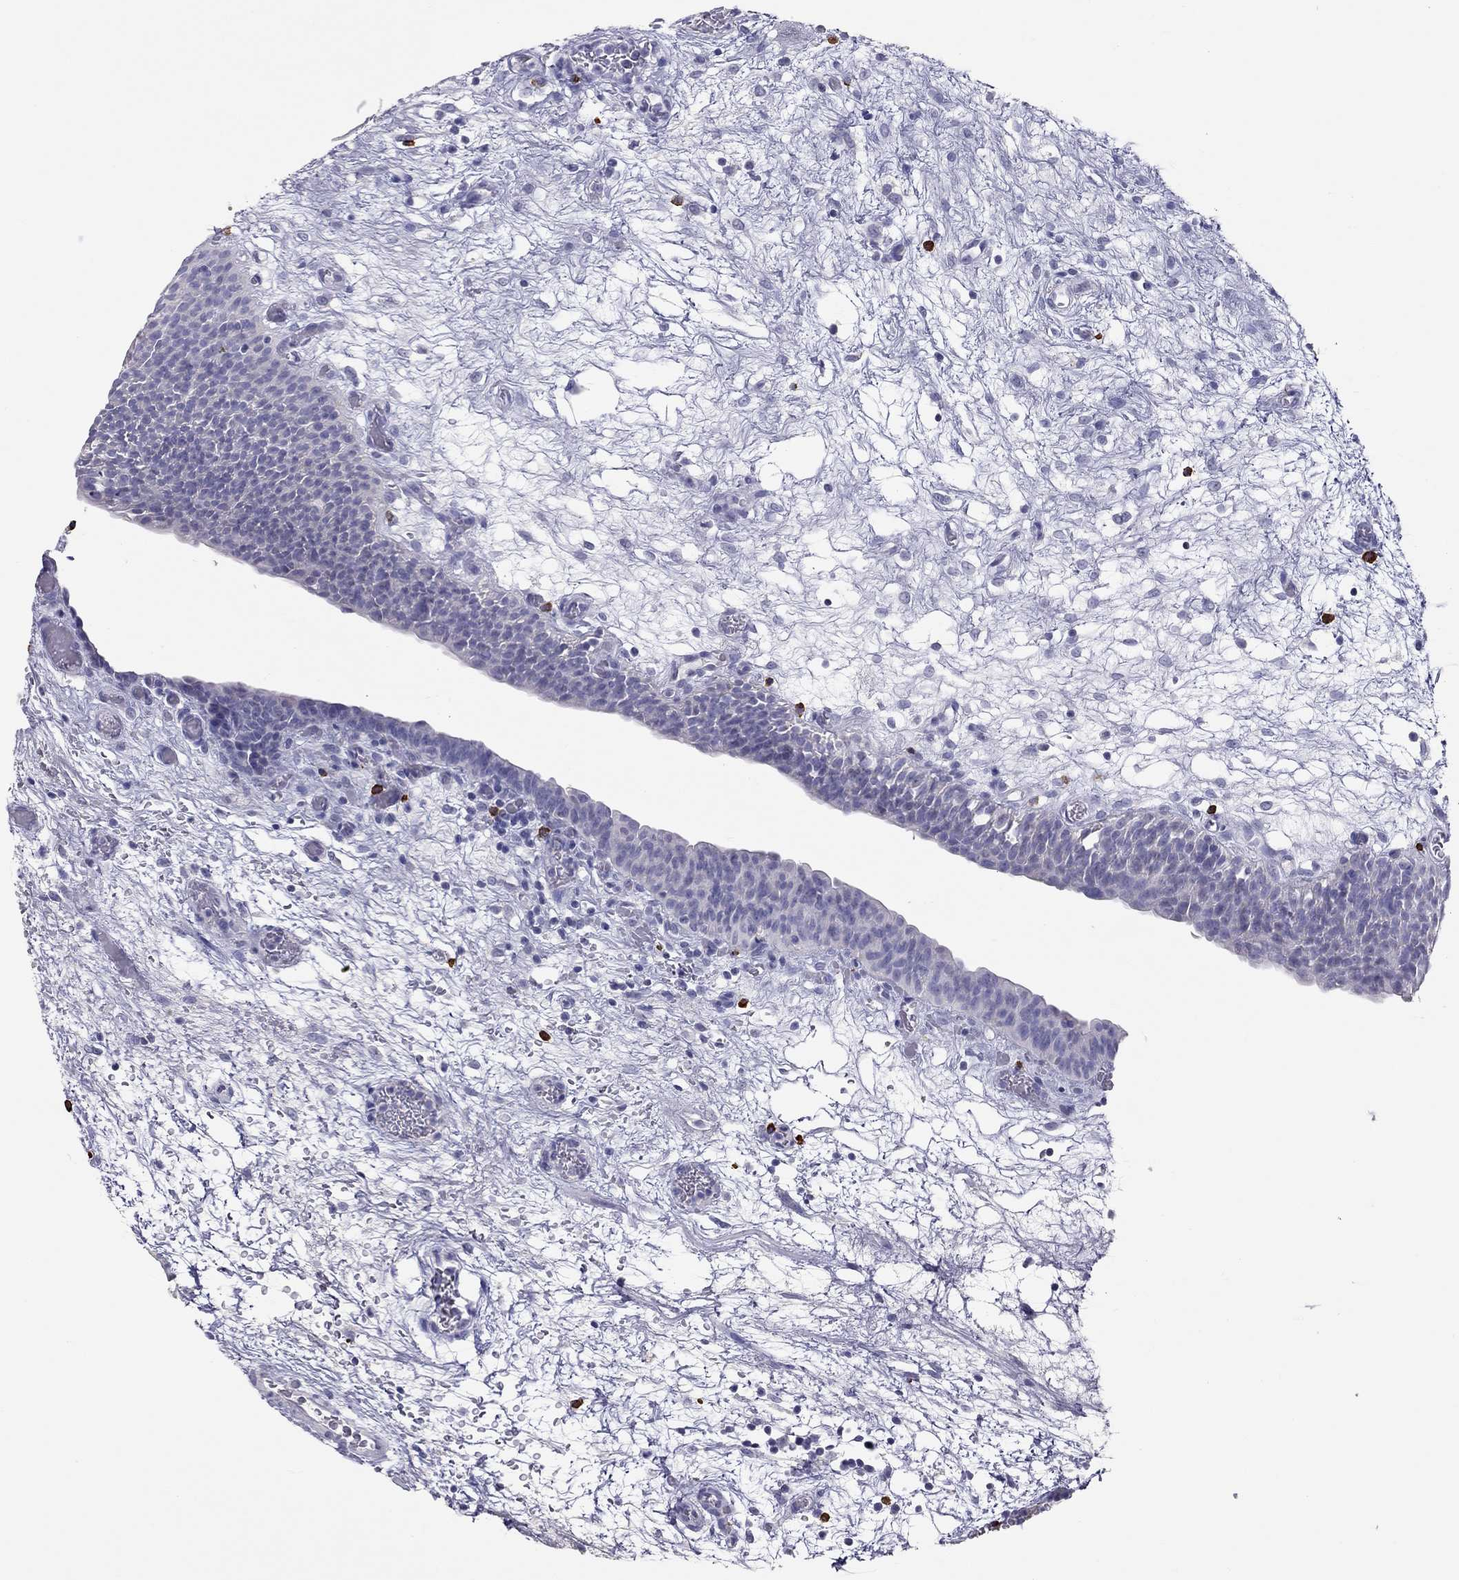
{"staining": {"intensity": "negative", "quantity": "none", "location": "none"}, "tissue": "urinary bladder", "cell_type": "Urothelial cells", "image_type": "normal", "snomed": [{"axis": "morphology", "description": "Normal tissue, NOS"}, {"axis": "topography", "description": "Urinary bladder"}], "caption": "Immunohistochemistry (IHC) image of unremarkable urinary bladder stained for a protein (brown), which reveals no expression in urothelial cells. Nuclei are stained in blue.", "gene": "IL17REL", "patient": {"sex": "male", "age": 76}}